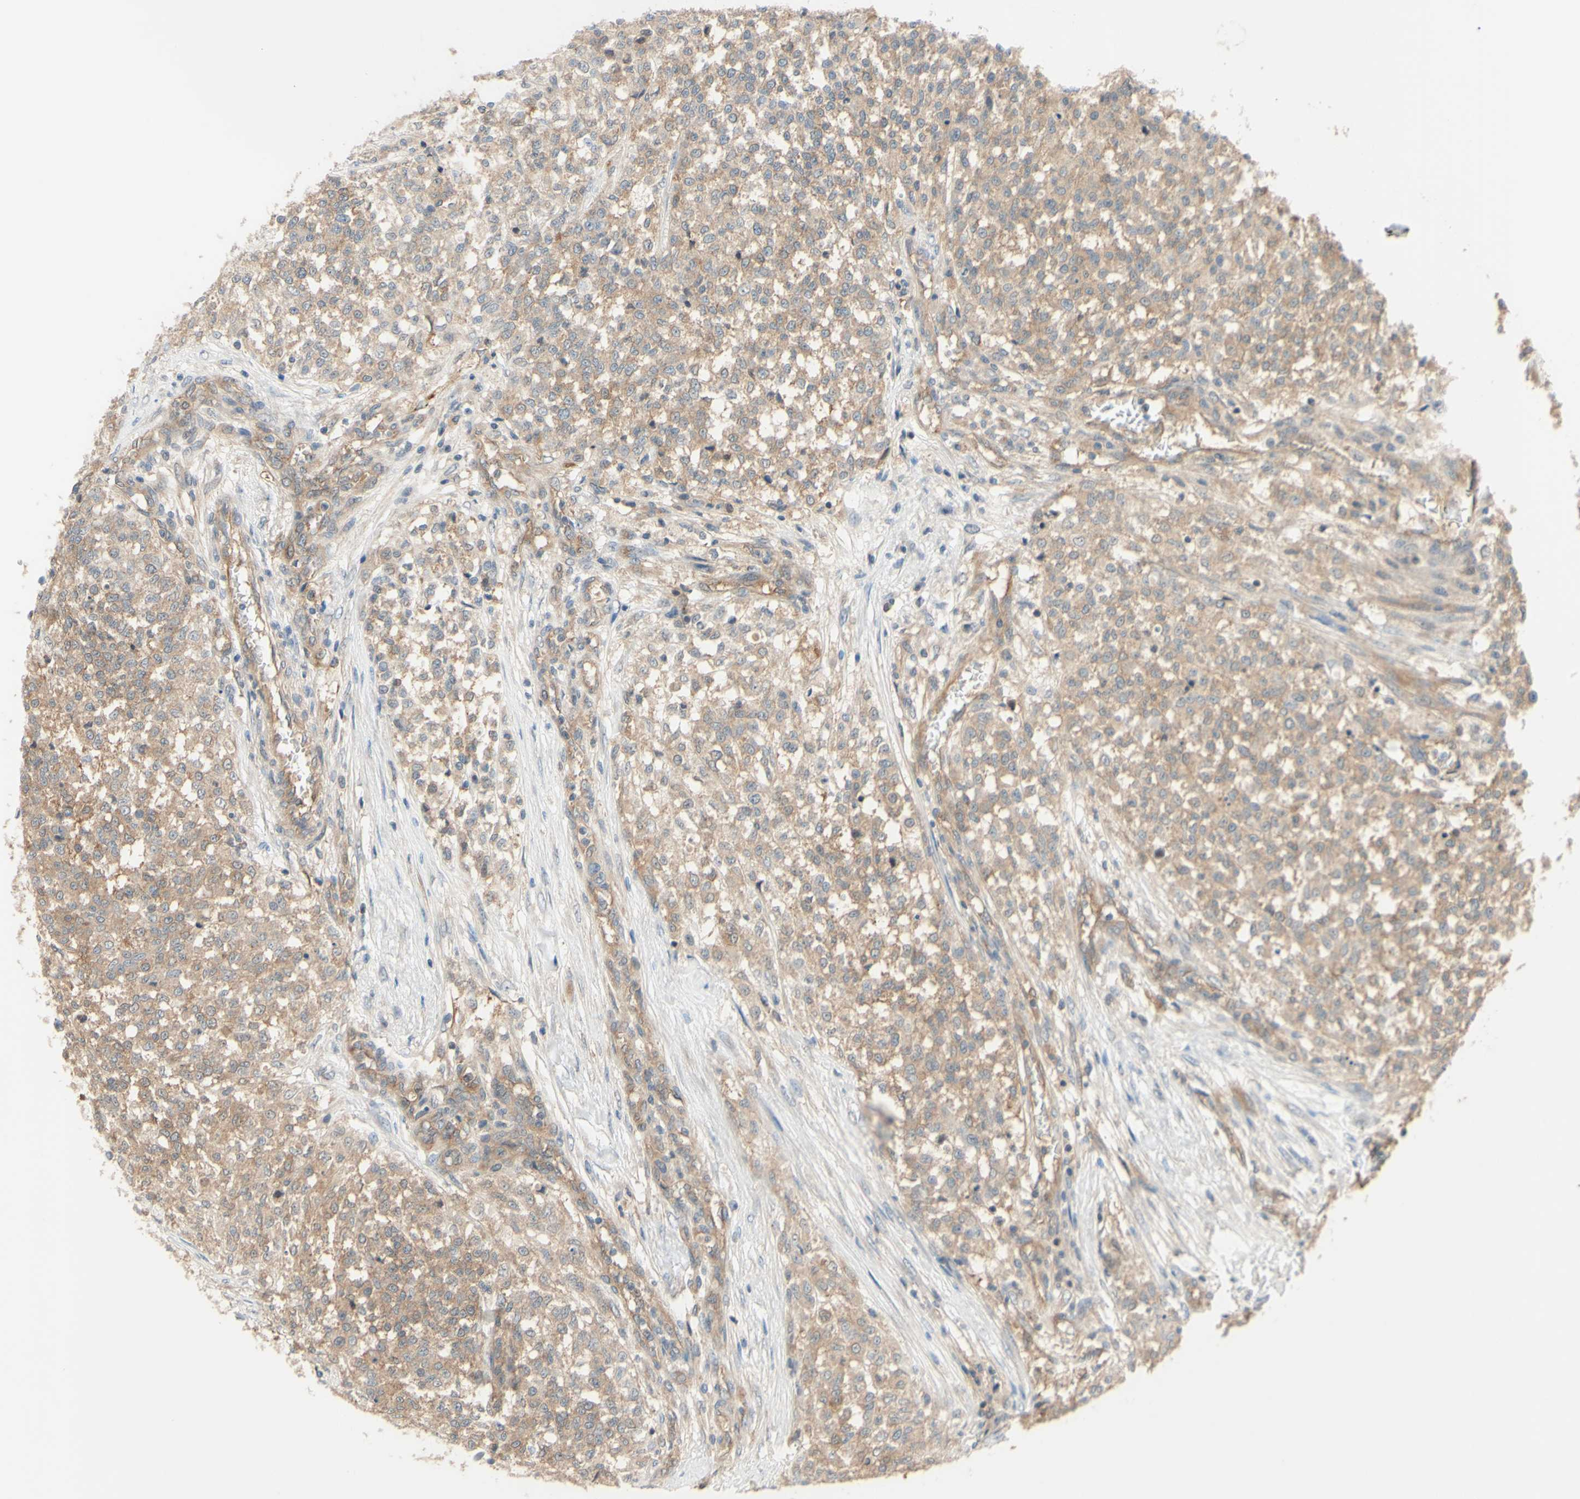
{"staining": {"intensity": "moderate", "quantity": ">75%", "location": "cytoplasmic/membranous"}, "tissue": "testis cancer", "cell_type": "Tumor cells", "image_type": "cancer", "snomed": [{"axis": "morphology", "description": "Seminoma, NOS"}, {"axis": "topography", "description": "Testis"}], "caption": "Immunohistochemical staining of human testis seminoma shows medium levels of moderate cytoplasmic/membranous protein positivity in about >75% of tumor cells.", "gene": "DYNLRB1", "patient": {"sex": "male", "age": 59}}